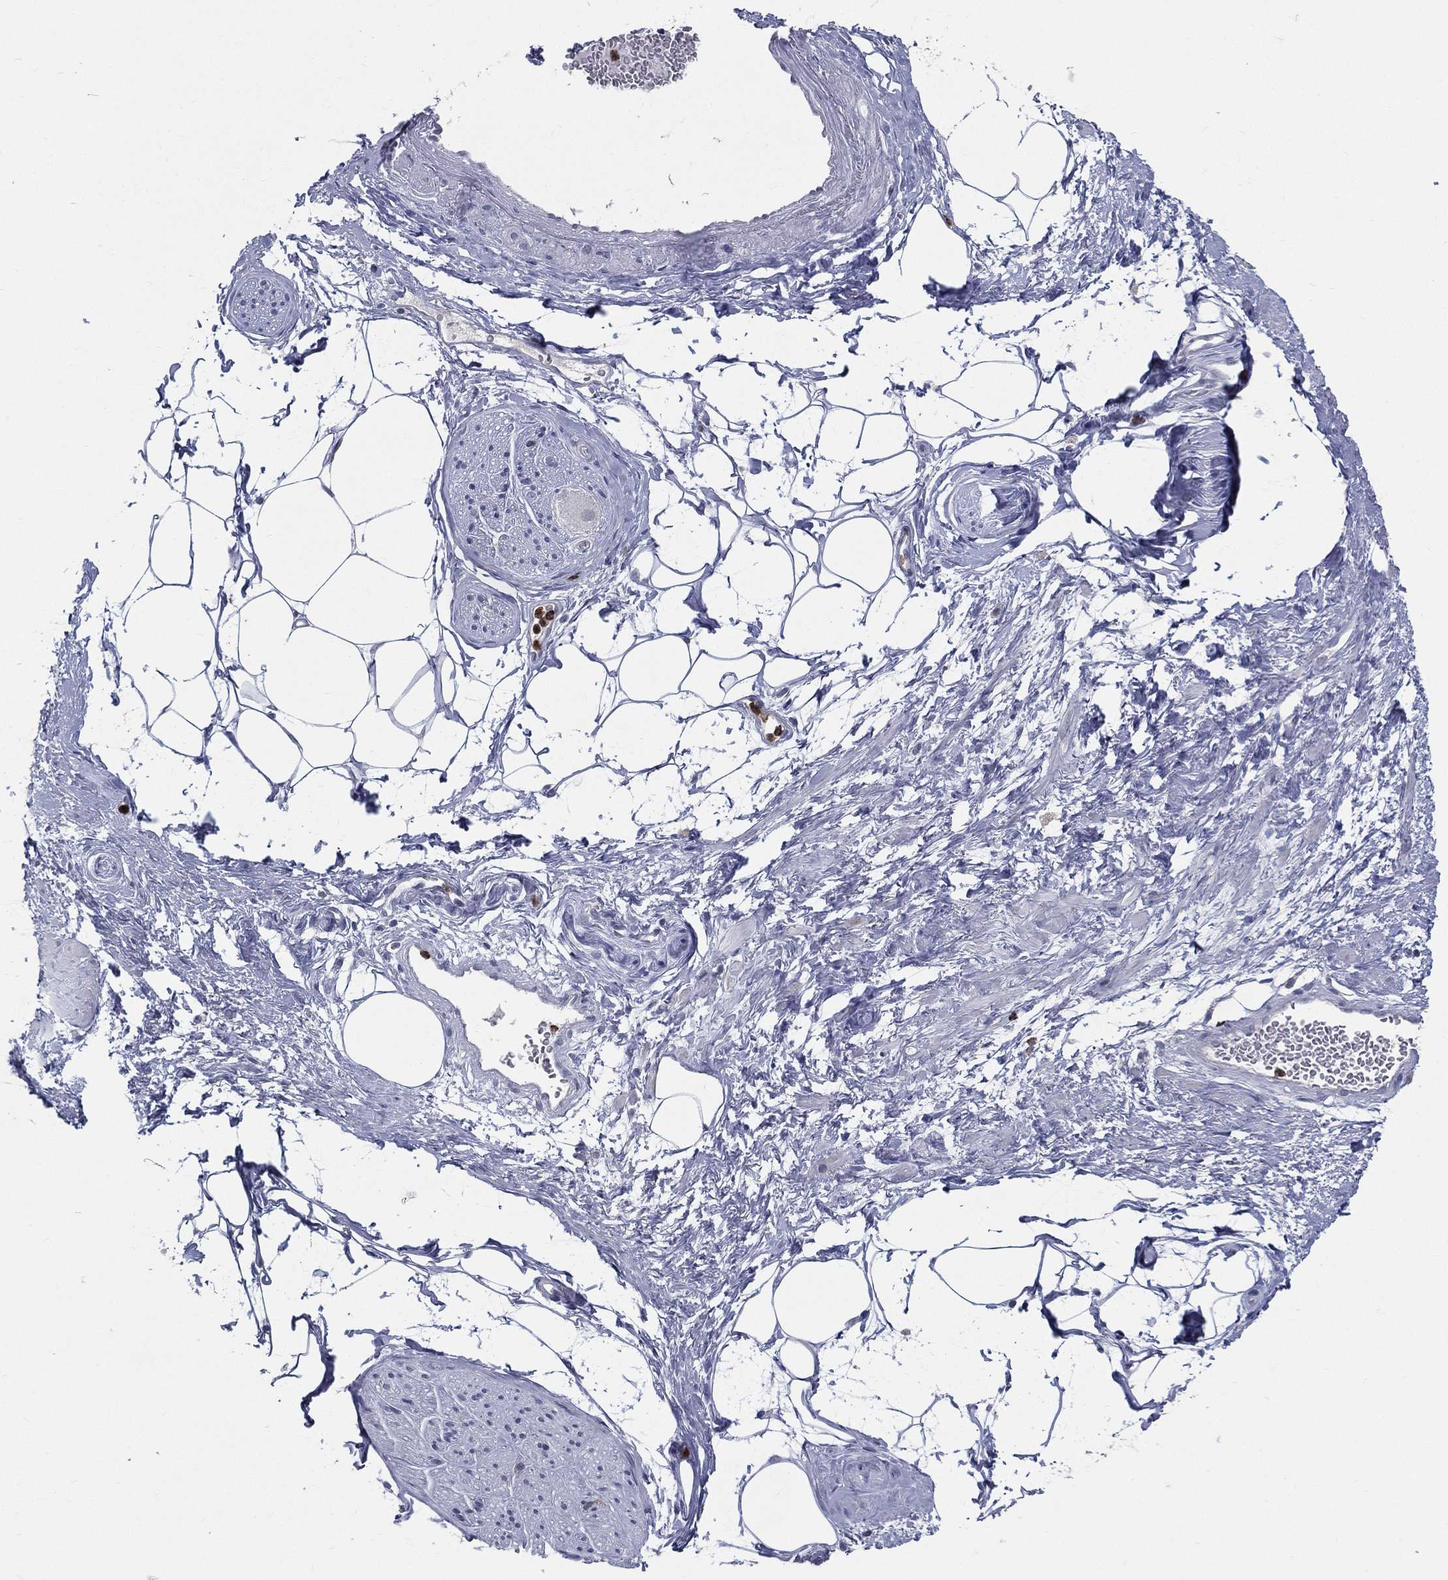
{"staining": {"intensity": "negative", "quantity": "none", "location": "none"}, "tissue": "adipose tissue", "cell_type": "Adipocytes", "image_type": "normal", "snomed": [{"axis": "morphology", "description": "Normal tissue, NOS"}, {"axis": "topography", "description": "Prostate"}, {"axis": "topography", "description": "Peripheral nerve tissue"}], "caption": "A photomicrograph of human adipose tissue is negative for staining in adipocytes. Nuclei are stained in blue.", "gene": "EVI2B", "patient": {"sex": "male", "age": 57}}